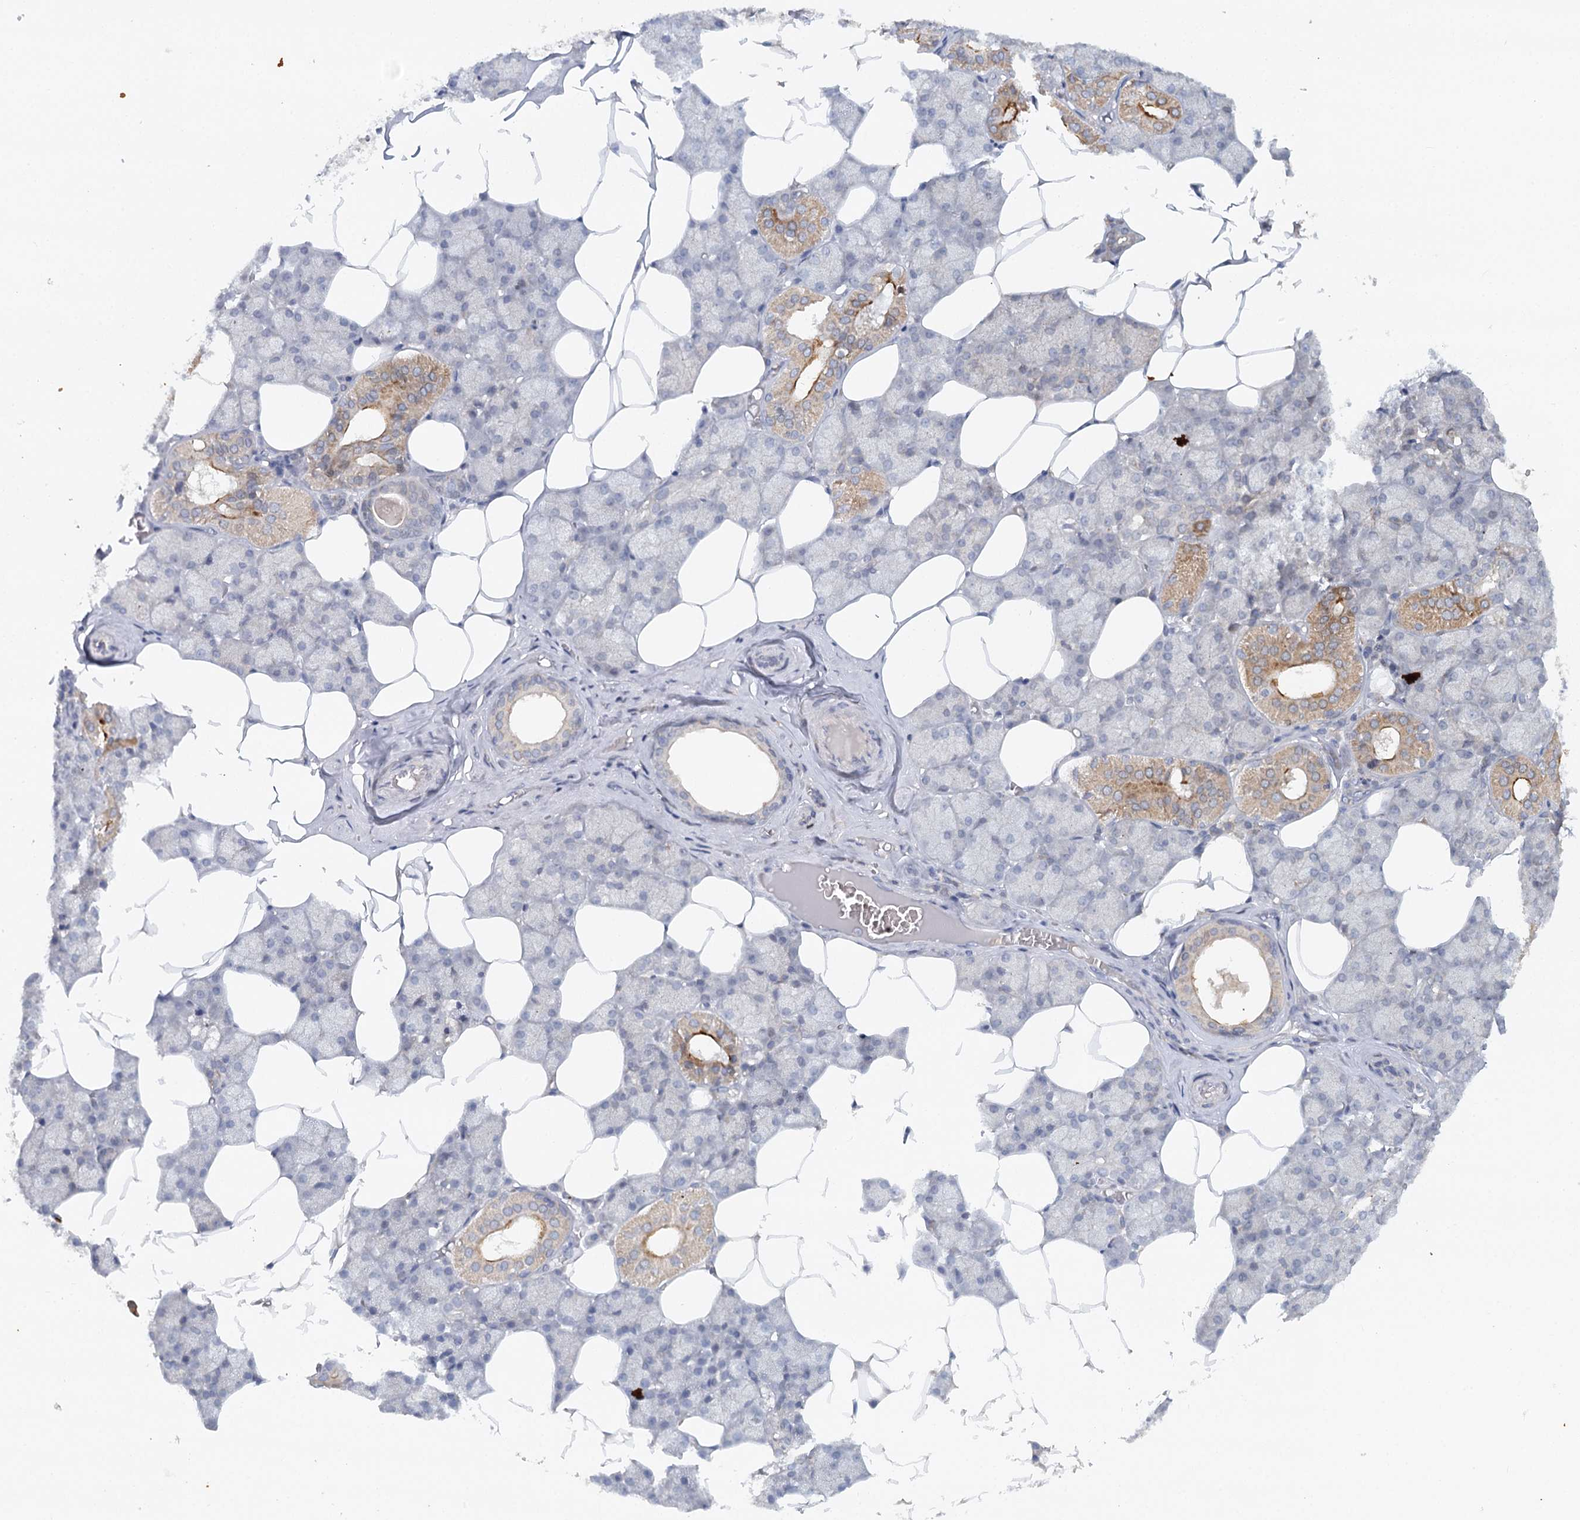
{"staining": {"intensity": "moderate", "quantity": "<25%", "location": "cytoplasmic/membranous"}, "tissue": "salivary gland", "cell_type": "Glandular cells", "image_type": "normal", "snomed": [{"axis": "morphology", "description": "Normal tissue, NOS"}, {"axis": "topography", "description": "Salivary gland"}], "caption": "This histopathology image demonstrates IHC staining of unremarkable human salivary gland, with low moderate cytoplasmic/membranous positivity in approximately <25% of glandular cells.", "gene": "RNF111", "patient": {"sex": "male", "age": 62}}